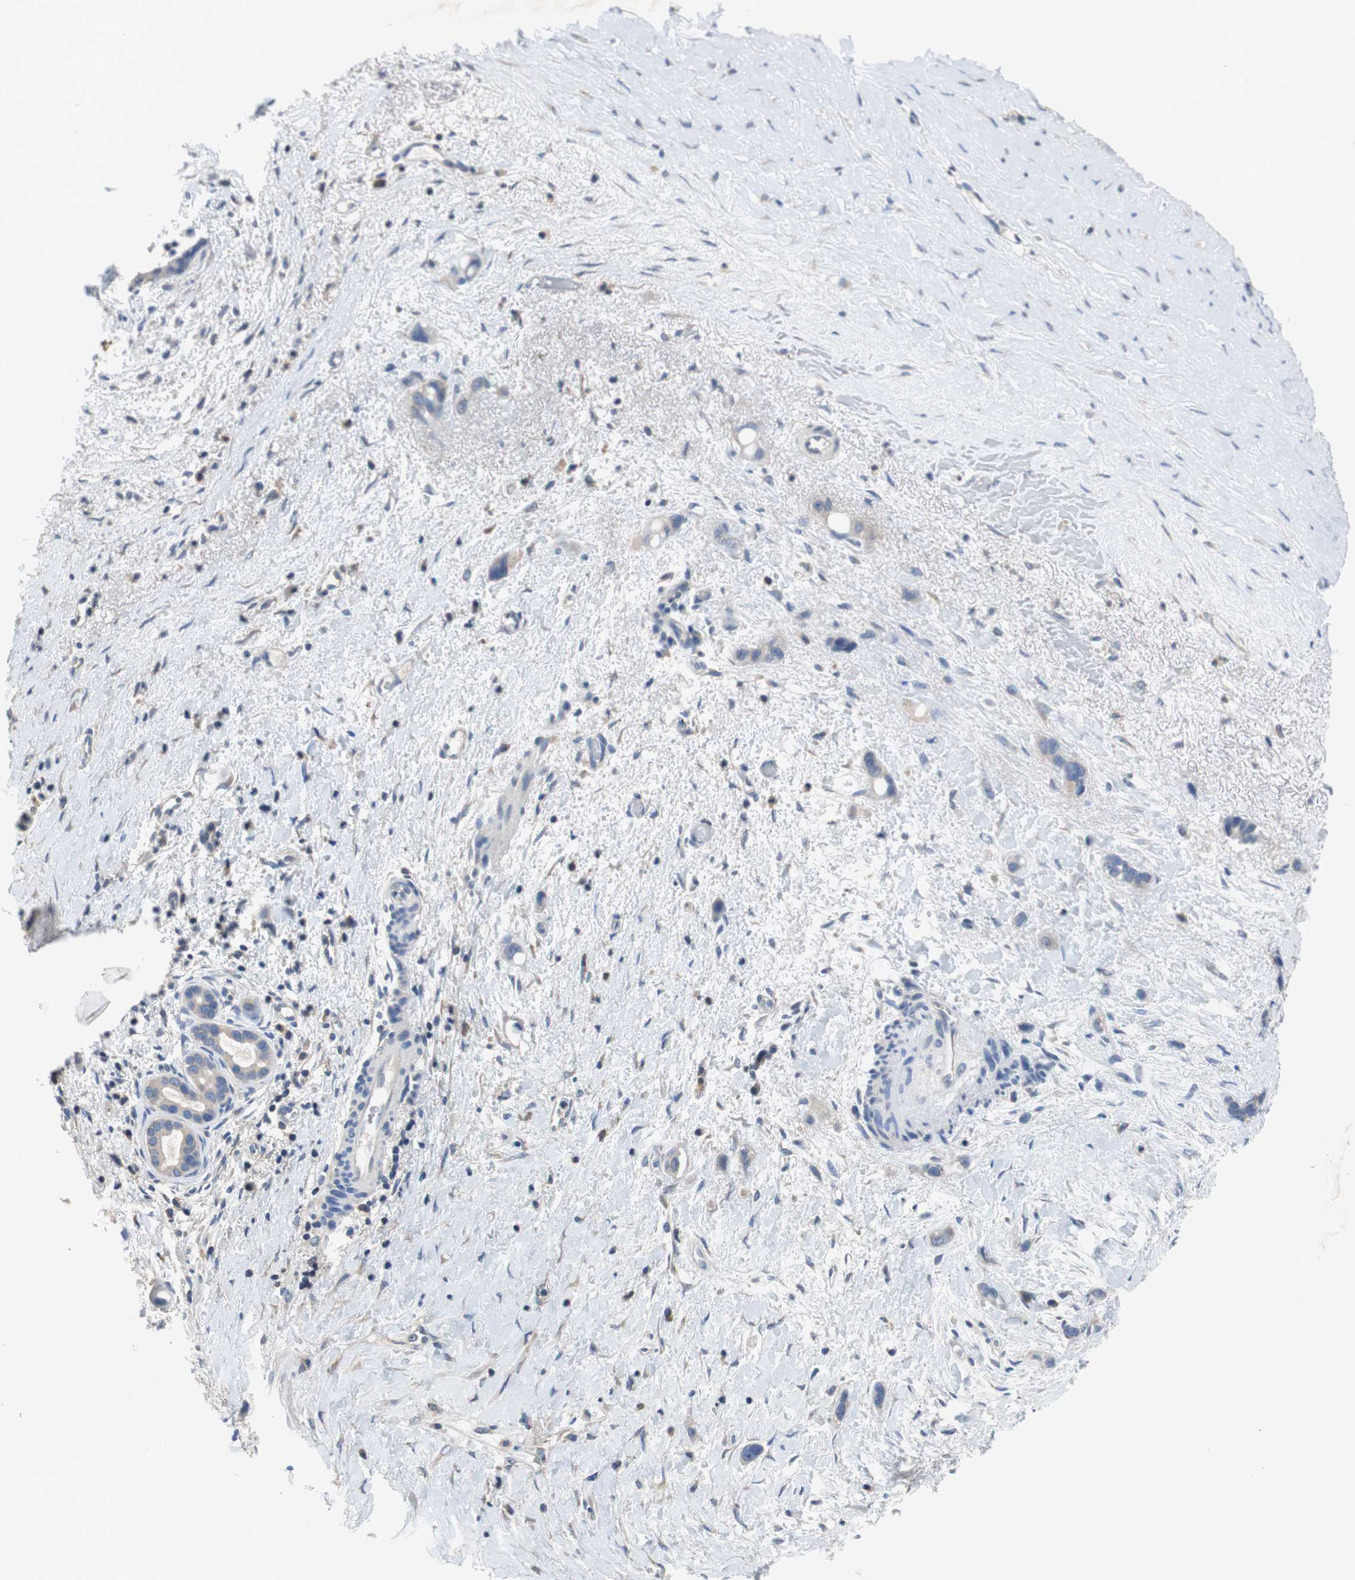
{"staining": {"intensity": "weak", "quantity": "<25%", "location": "cytoplasmic/membranous"}, "tissue": "liver cancer", "cell_type": "Tumor cells", "image_type": "cancer", "snomed": [{"axis": "morphology", "description": "Cholangiocarcinoma"}, {"axis": "topography", "description": "Liver"}], "caption": "Immunohistochemical staining of human liver cholangiocarcinoma shows no significant positivity in tumor cells.", "gene": "PRKCA", "patient": {"sex": "female", "age": 65}}